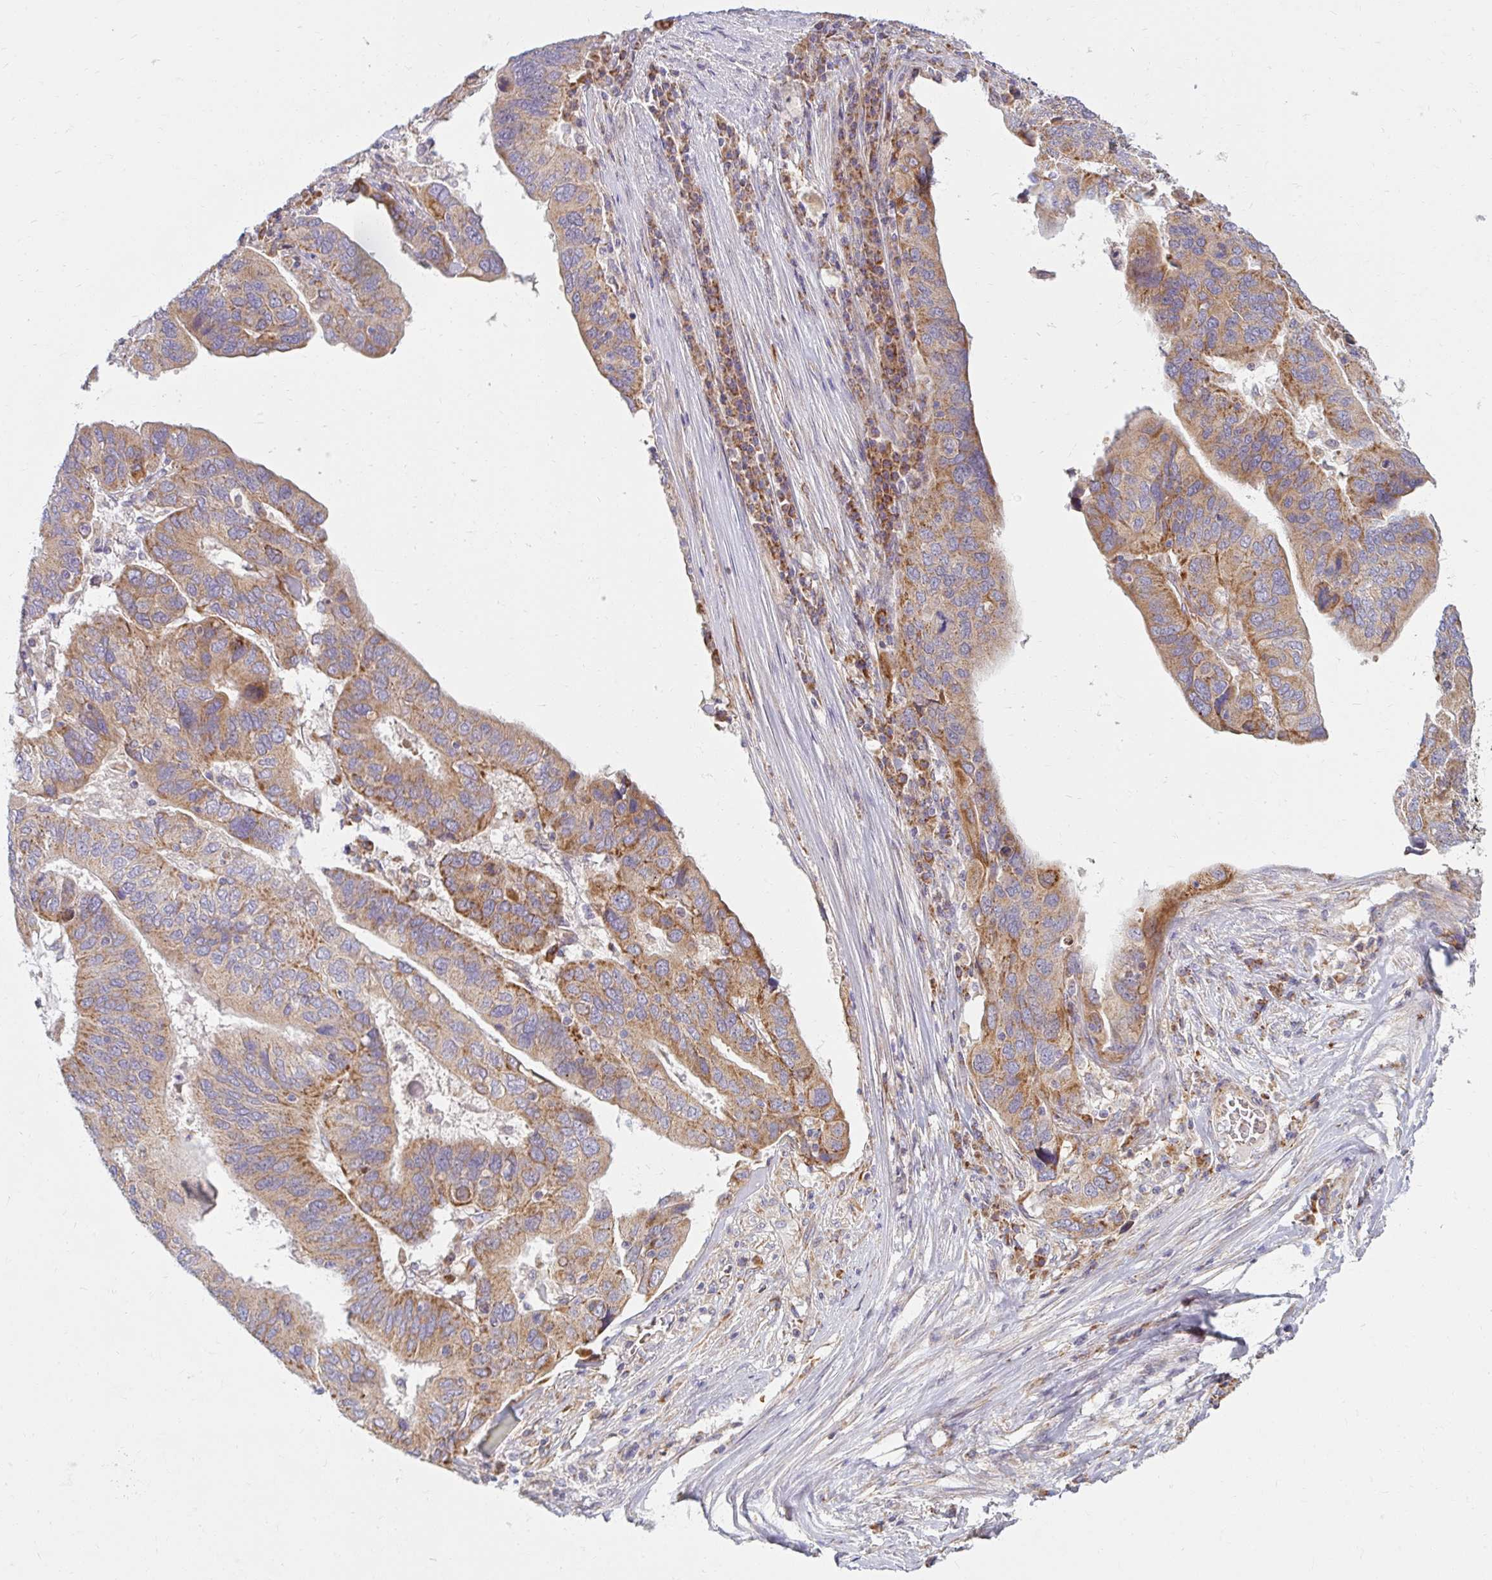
{"staining": {"intensity": "moderate", "quantity": ">75%", "location": "cytoplasmic/membranous"}, "tissue": "ovarian cancer", "cell_type": "Tumor cells", "image_type": "cancer", "snomed": [{"axis": "morphology", "description": "Cystadenocarcinoma, serous, NOS"}, {"axis": "topography", "description": "Ovary"}], "caption": "Human ovarian serous cystadenocarcinoma stained with a protein marker demonstrates moderate staining in tumor cells.", "gene": "SKP2", "patient": {"sex": "female", "age": 79}}